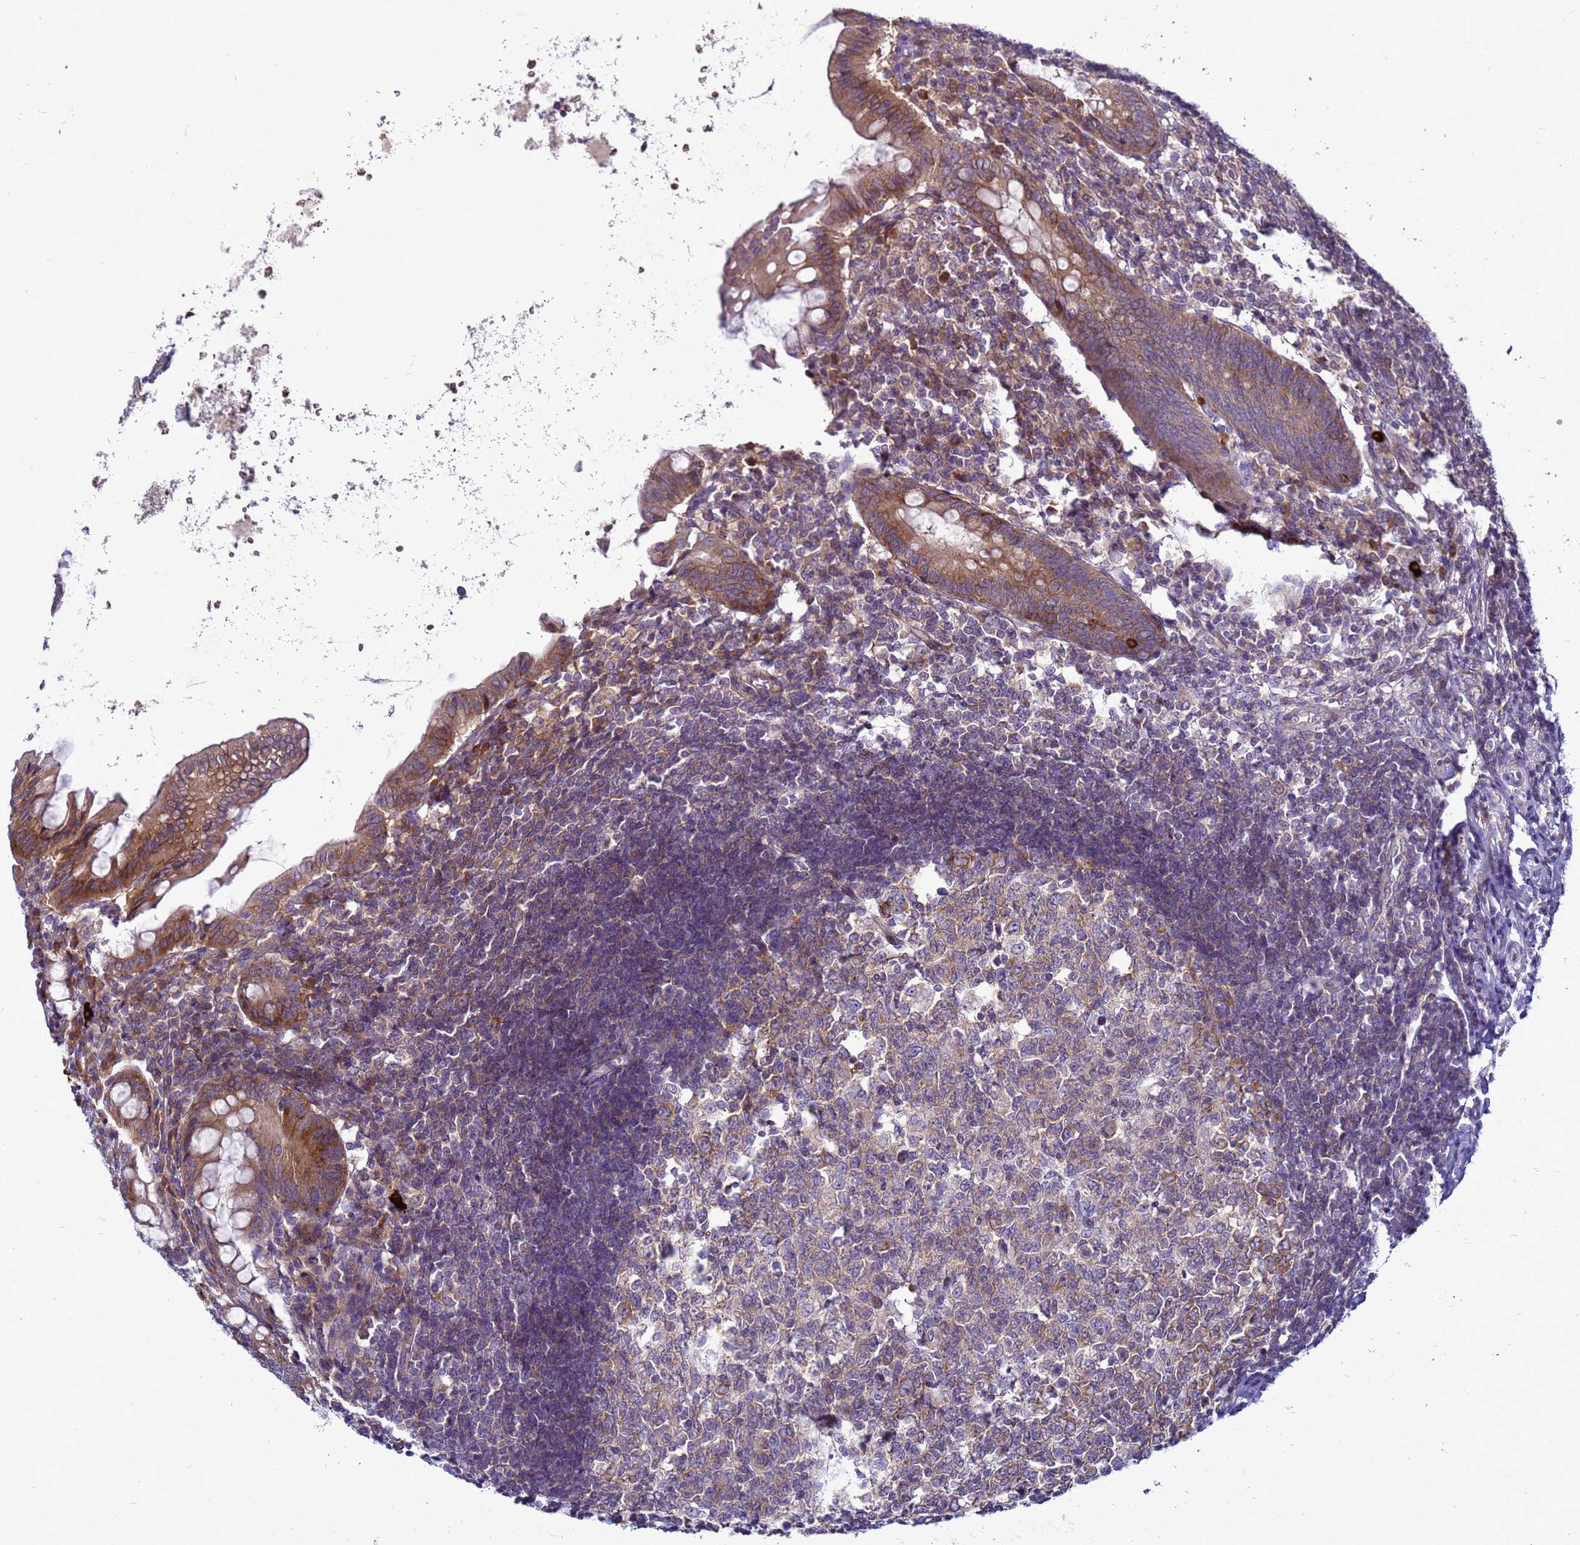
{"staining": {"intensity": "strong", "quantity": ">75%", "location": "cytoplasmic/membranous"}, "tissue": "appendix", "cell_type": "Glandular cells", "image_type": "normal", "snomed": [{"axis": "morphology", "description": "Normal tissue, NOS"}, {"axis": "topography", "description": "Appendix"}], "caption": "This histopathology image shows immunohistochemistry staining of unremarkable appendix, with high strong cytoplasmic/membranous expression in approximately >75% of glandular cells.", "gene": "MON1B", "patient": {"sex": "female", "age": 54}}